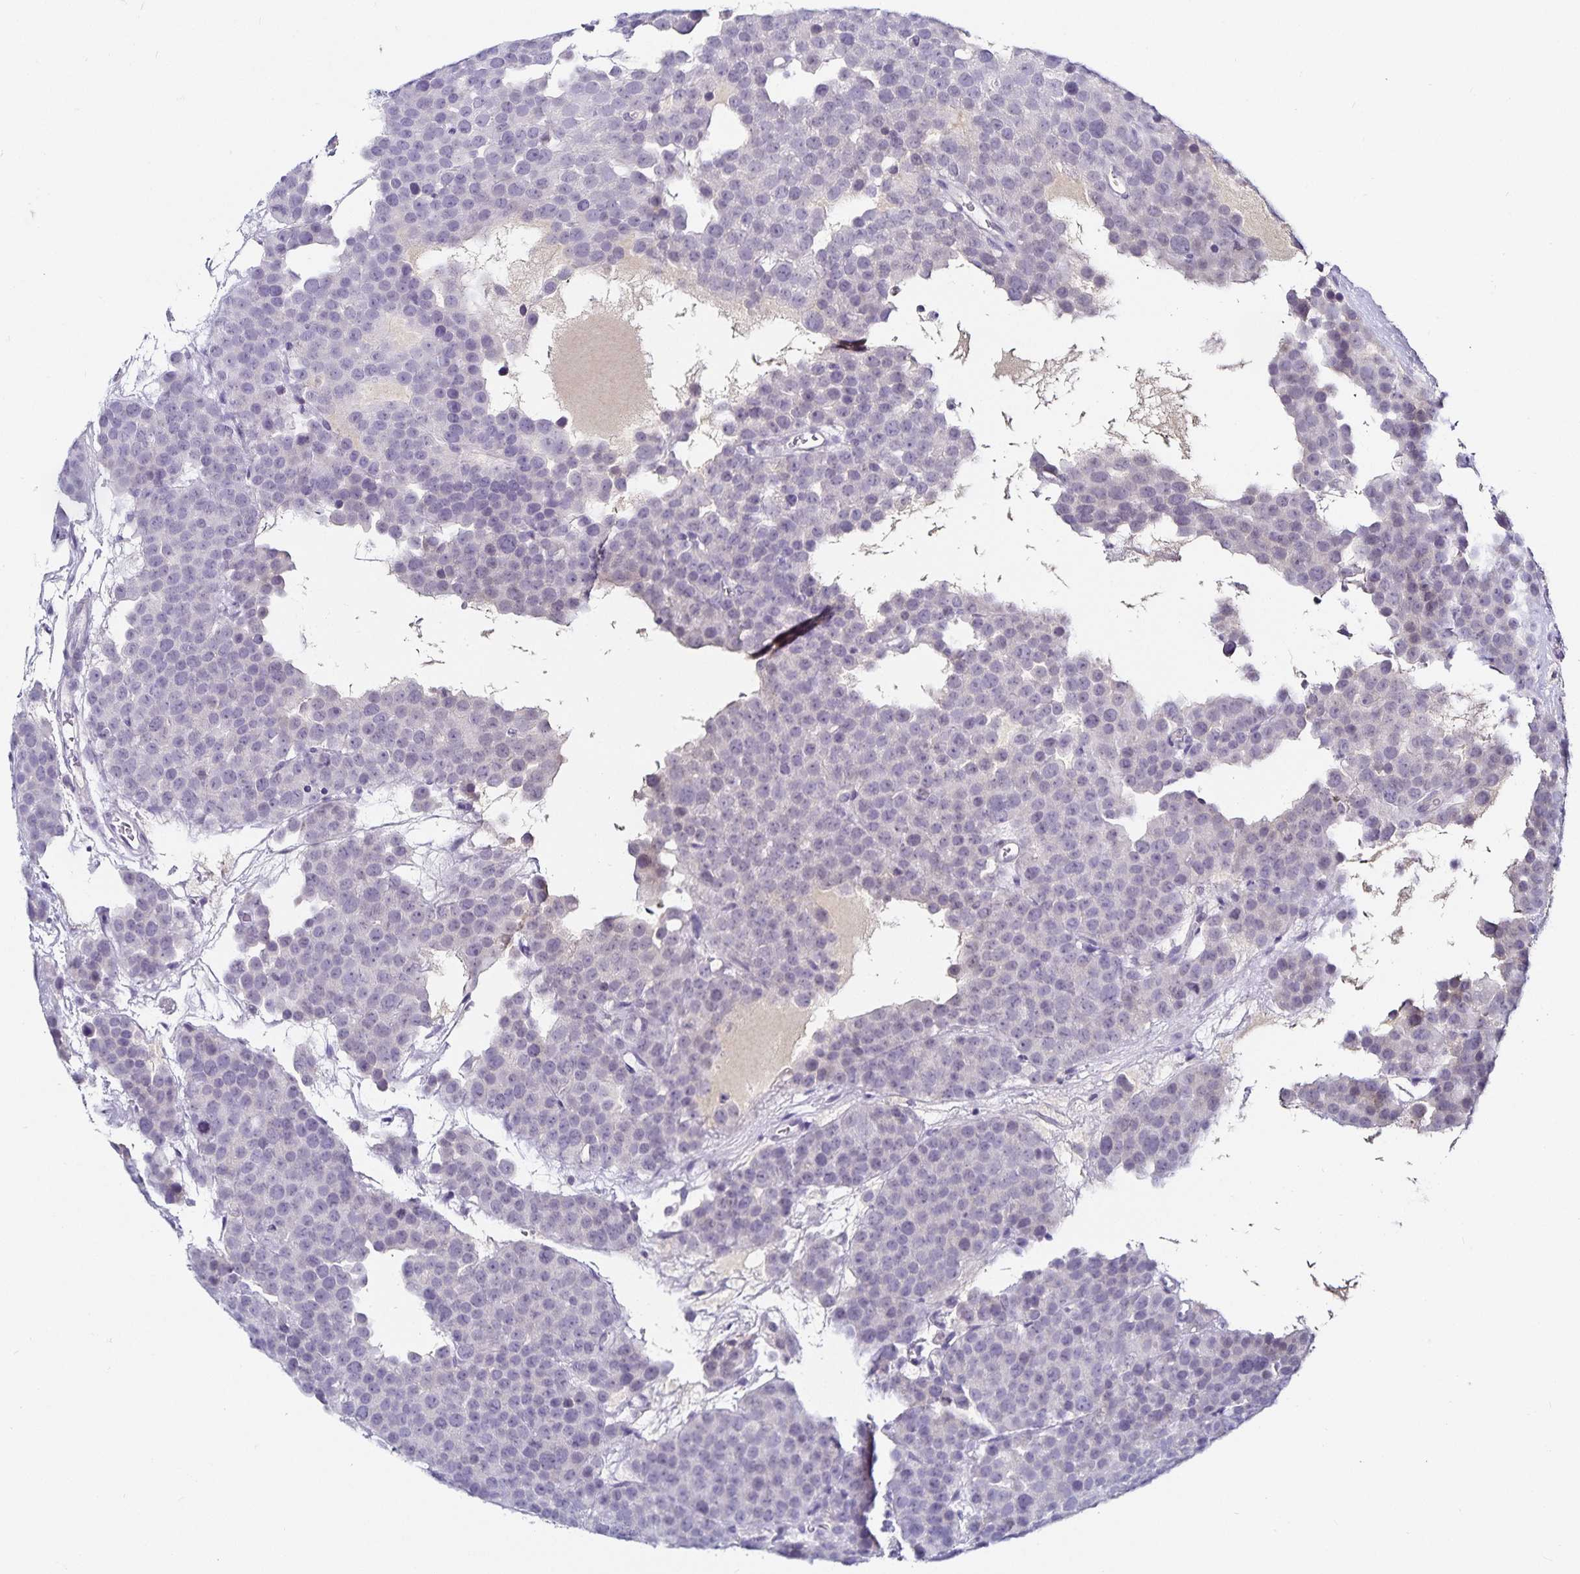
{"staining": {"intensity": "negative", "quantity": "none", "location": "none"}, "tissue": "testis cancer", "cell_type": "Tumor cells", "image_type": "cancer", "snomed": [{"axis": "morphology", "description": "Seminoma, NOS"}, {"axis": "topography", "description": "Testis"}], "caption": "Immunohistochemistry (IHC) of testis cancer exhibits no positivity in tumor cells. The staining was performed using DAB to visualize the protein expression in brown, while the nuclei were stained in blue with hematoxylin (Magnification: 20x).", "gene": "TTR", "patient": {"sex": "male", "age": 71}}